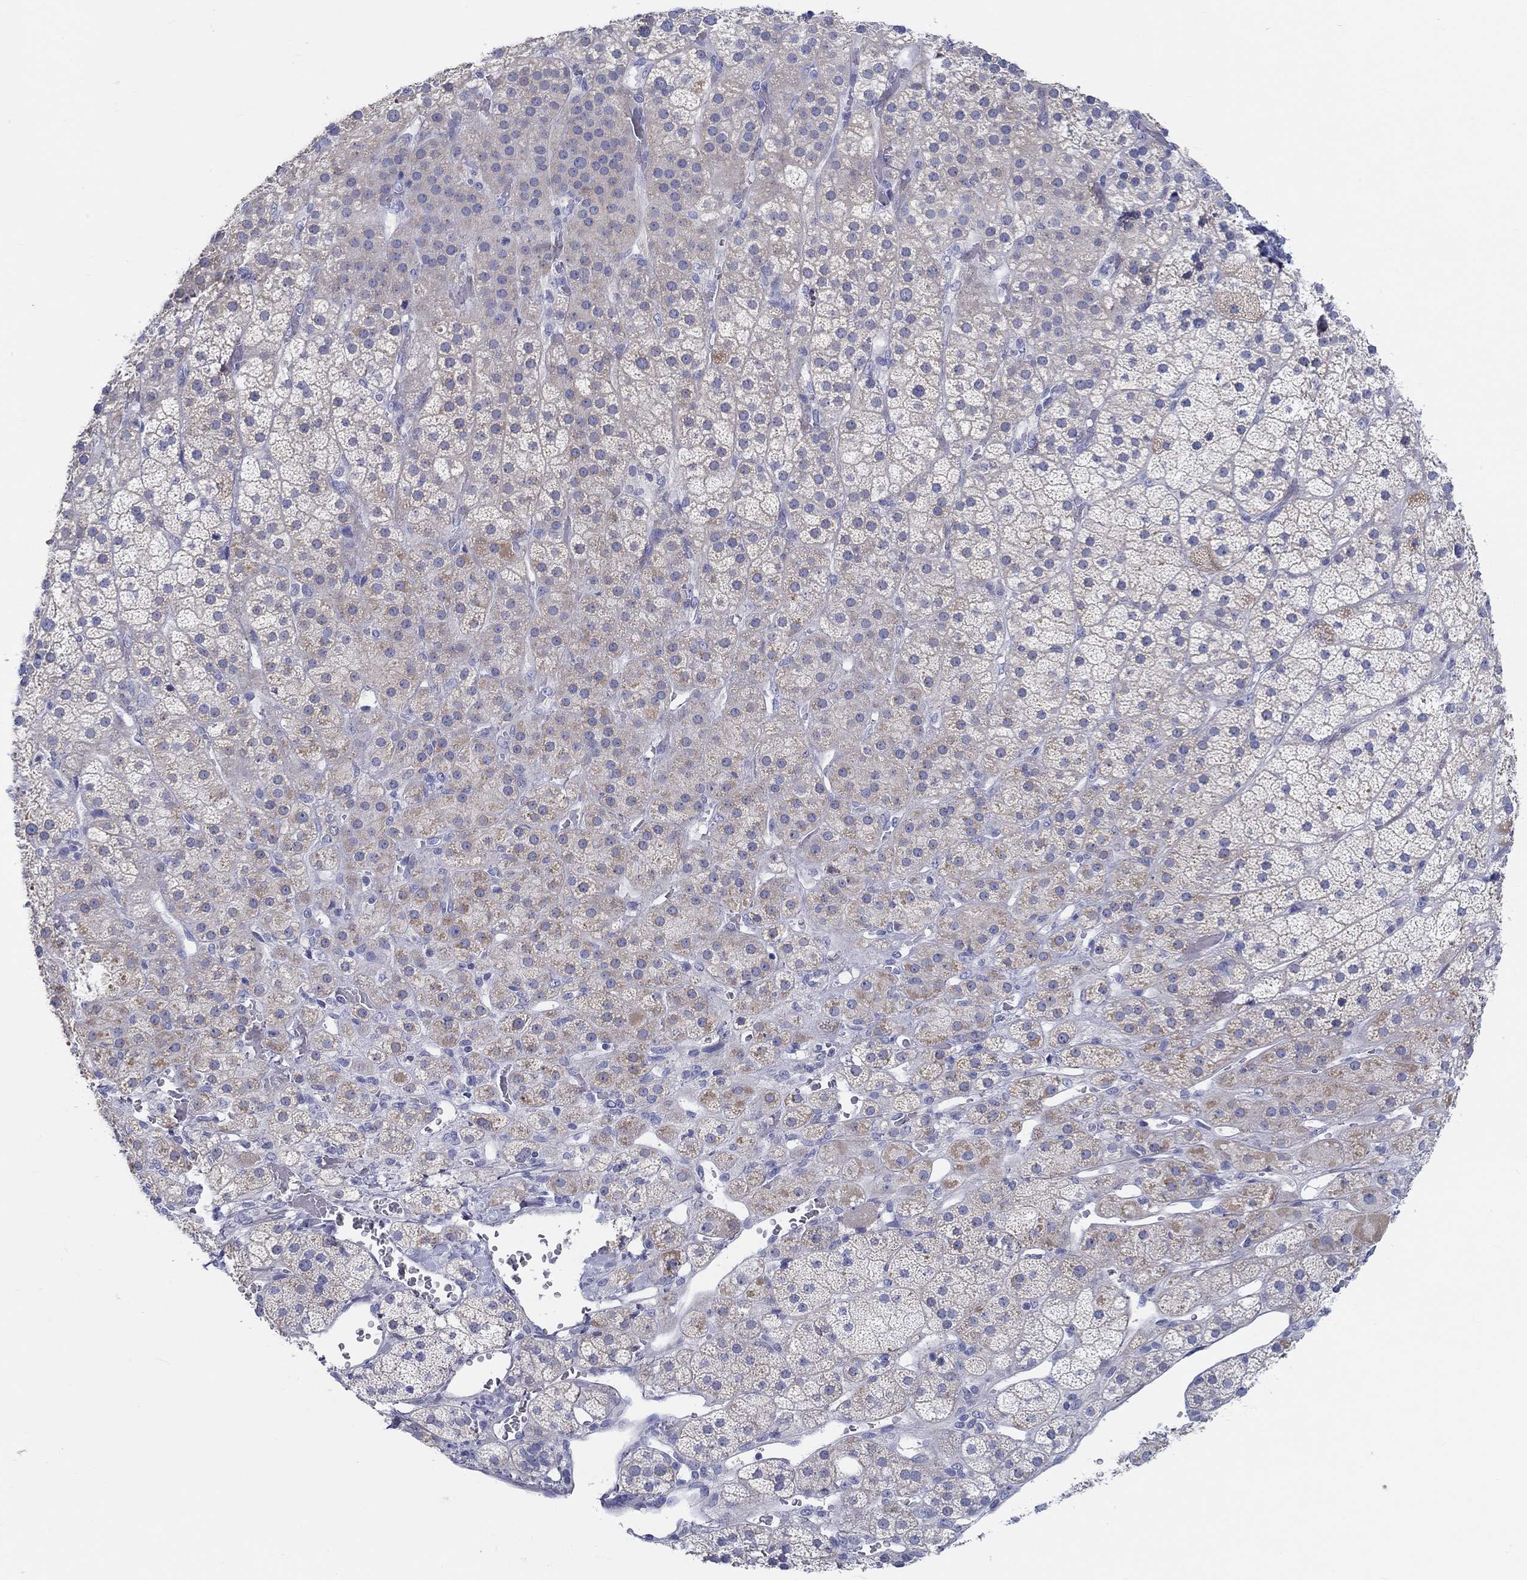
{"staining": {"intensity": "moderate", "quantity": "<25%", "location": "cytoplasmic/membranous"}, "tissue": "adrenal gland", "cell_type": "Glandular cells", "image_type": "normal", "snomed": [{"axis": "morphology", "description": "Normal tissue, NOS"}, {"axis": "topography", "description": "Adrenal gland"}], "caption": "The micrograph shows staining of normal adrenal gland, revealing moderate cytoplasmic/membranous protein staining (brown color) within glandular cells.", "gene": "HAPLN4", "patient": {"sex": "male", "age": 57}}